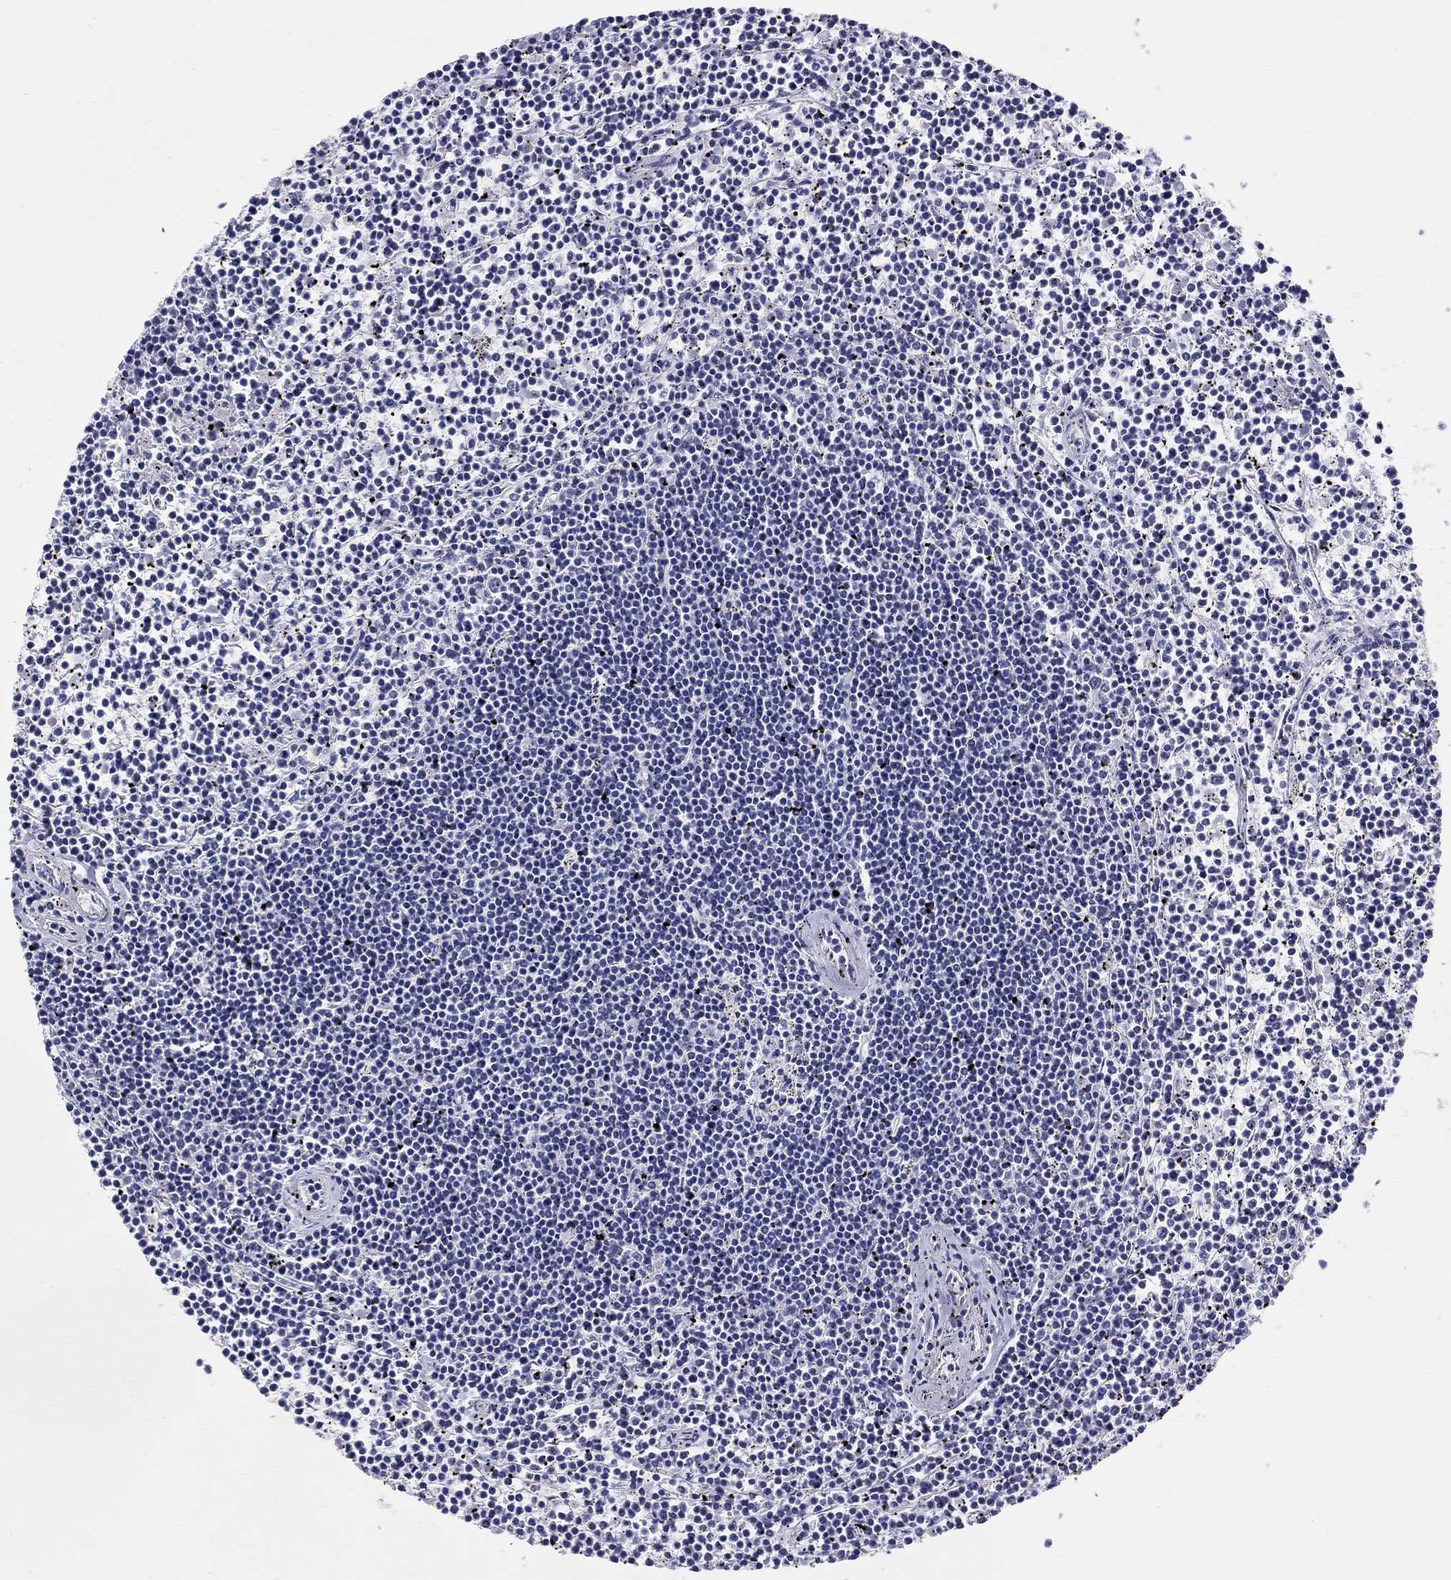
{"staining": {"intensity": "negative", "quantity": "none", "location": "none"}, "tissue": "lymphoma", "cell_type": "Tumor cells", "image_type": "cancer", "snomed": [{"axis": "morphology", "description": "Malignant lymphoma, non-Hodgkin's type, Low grade"}, {"axis": "topography", "description": "Spleen"}], "caption": "Tumor cells show no significant protein positivity in malignant lymphoma, non-Hodgkin's type (low-grade).", "gene": "LAMP5", "patient": {"sex": "female", "age": 19}}